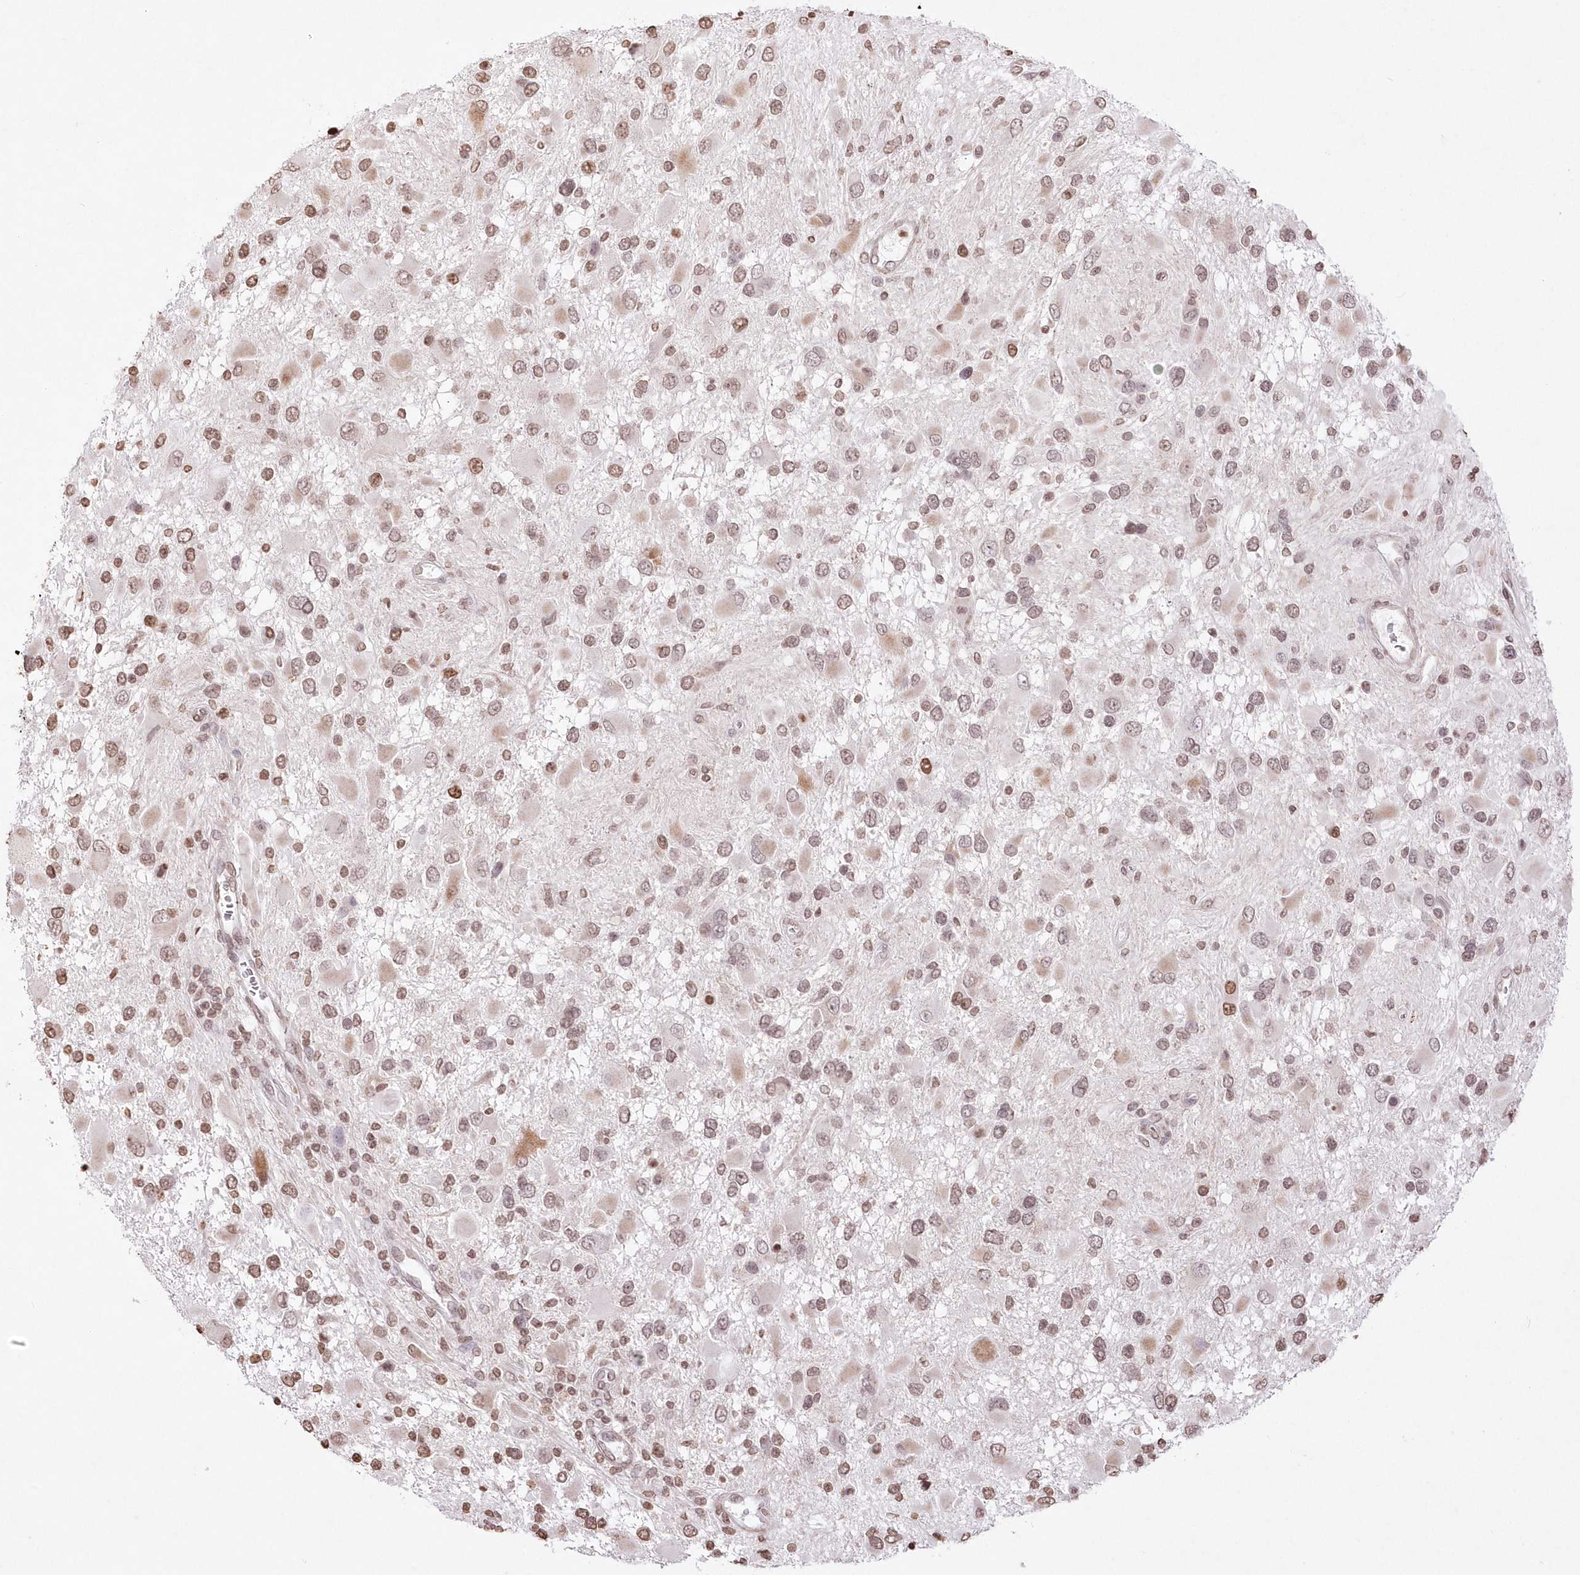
{"staining": {"intensity": "moderate", "quantity": "25%-75%", "location": "nuclear"}, "tissue": "glioma", "cell_type": "Tumor cells", "image_type": "cancer", "snomed": [{"axis": "morphology", "description": "Glioma, malignant, High grade"}, {"axis": "topography", "description": "Brain"}], "caption": "Glioma stained with a brown dye displays moderate nuclear positive expression in about 25%-75% of tumor cells.", "gene": "RBM27", "patient": {"sex": "male", "age": 53}}